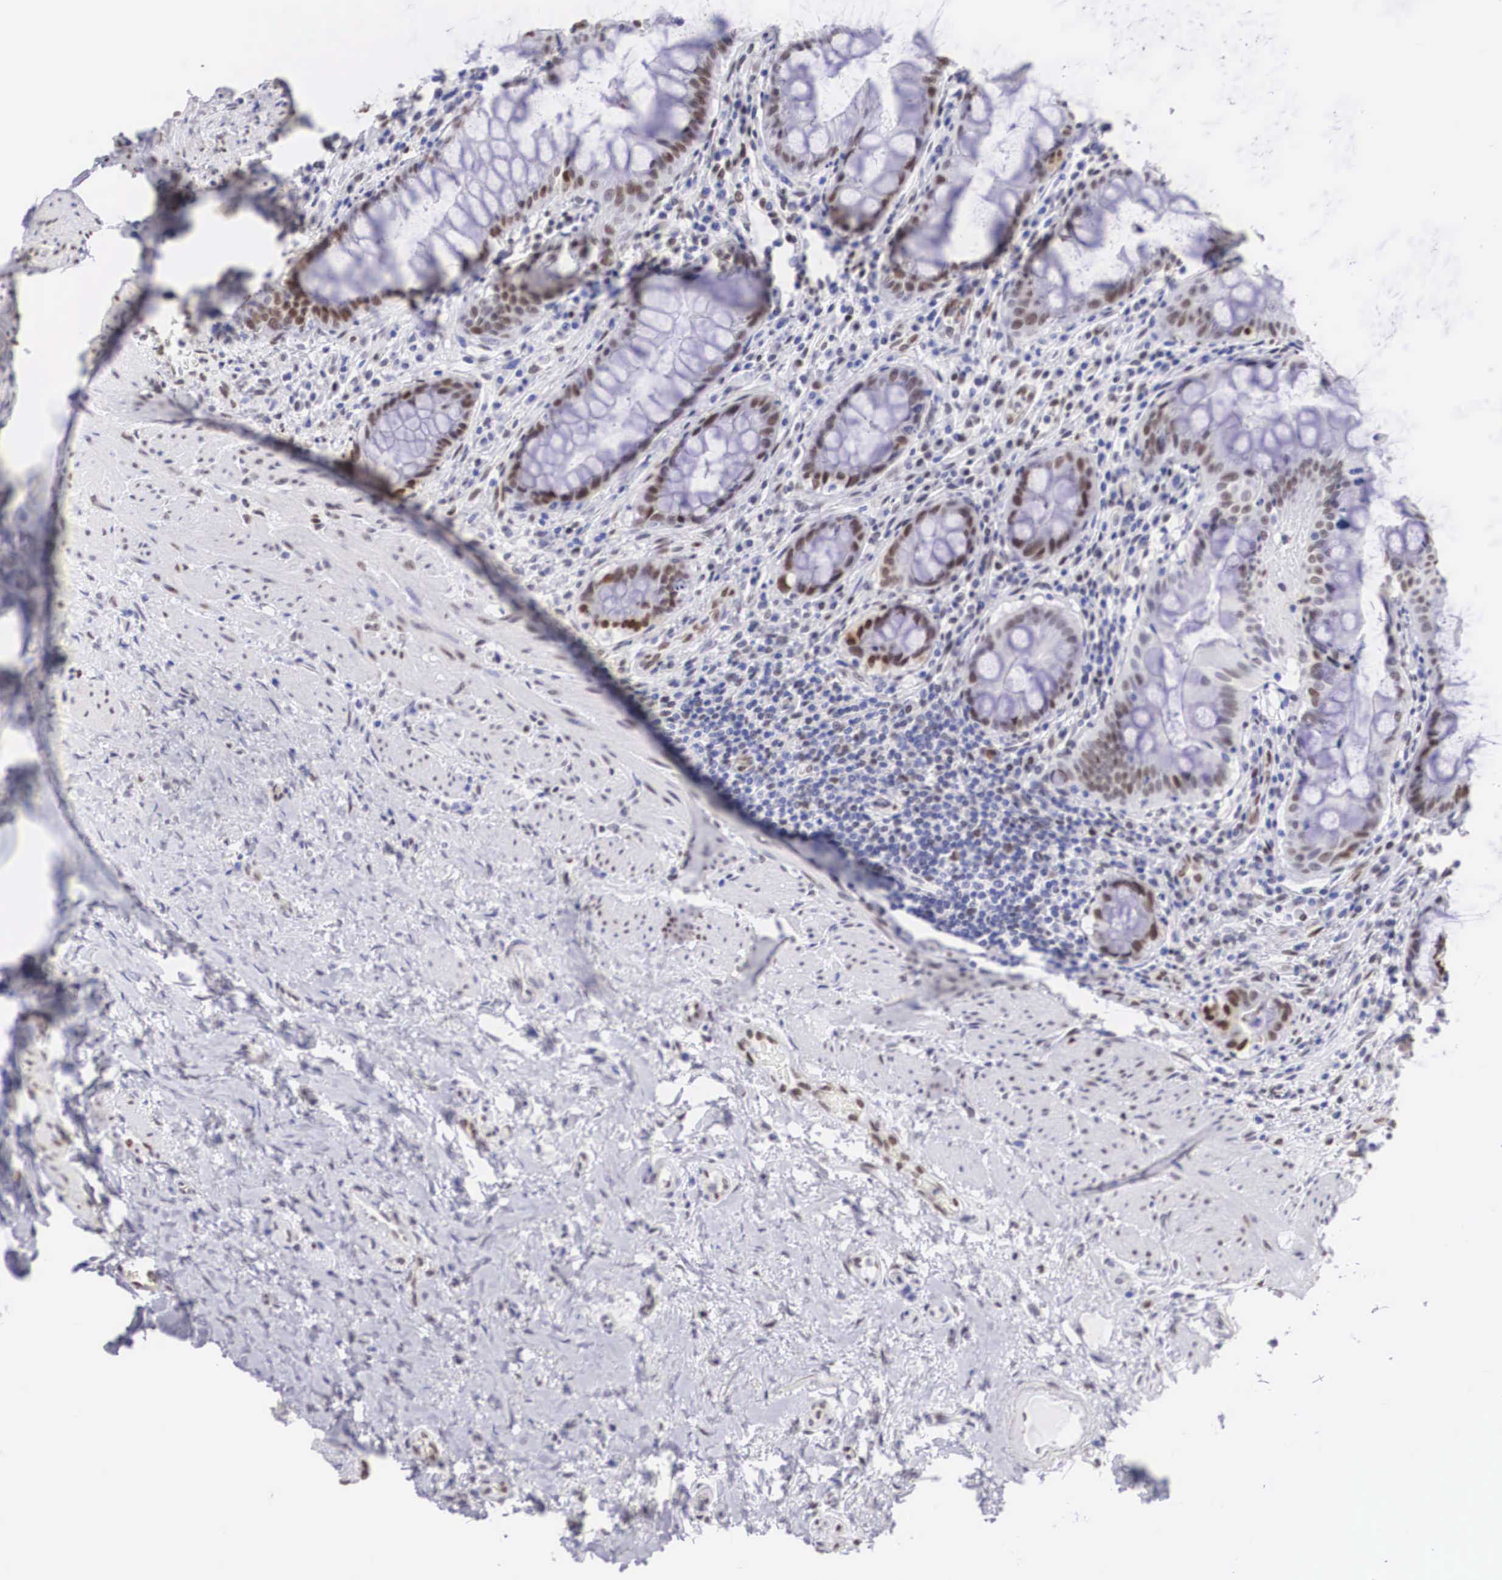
{"staining": {"intensity": "strong", "quantity": ">75%", "location": "nuclear"}, "tissue": "rectum", "cell_type": "Glandular cells", "image_type": "normal", "snomed": [{"axis": "morphology", "description": "Normal tissue, NOS"}, {"axis": "topography", "description": "Rectum"}], "caption": "Protein analysis of normal rectum reveals strong nuclear expression in about >75% of glandular cells.", "gene": "HMGN5", "patient": {"sex": "female", "age": 75}}